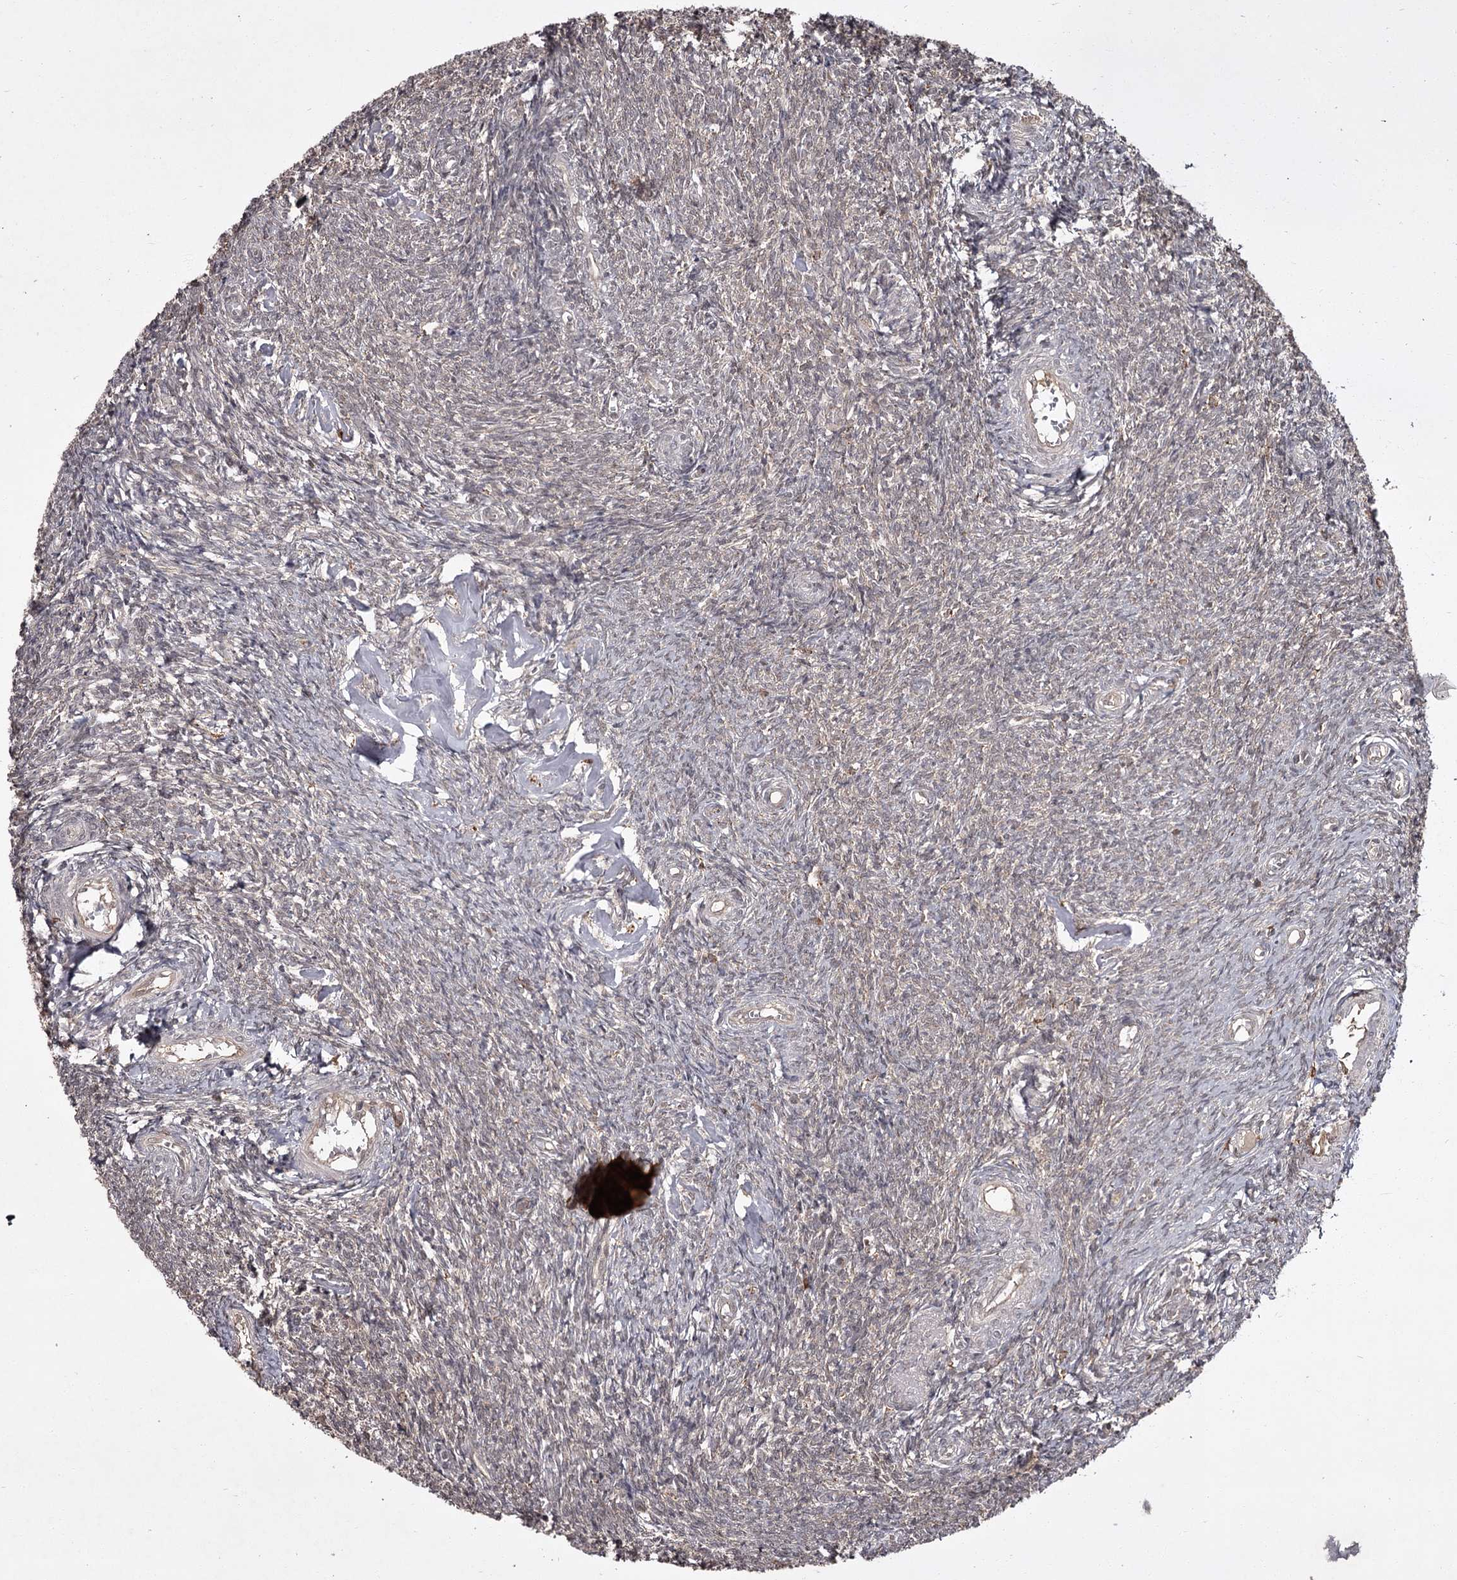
{"staining": {"intensity": "negative", "quantity": "none", "location": "none"}, "tissue": "ovary", "cell_type": "Ovarian stroma cells", "image_type": "normal", "snomed": [{"axis": "morphology", "description": "Normal tissue, NOS"}, {"axis": "topography", "description": "Ovary"}], "caption": "Human ovary stained for a protein using IHC exhibits no positivity in ovarian stroma cells.", "gene": "TBC1D23", "patient": {"sex": "female", "age": 44}}